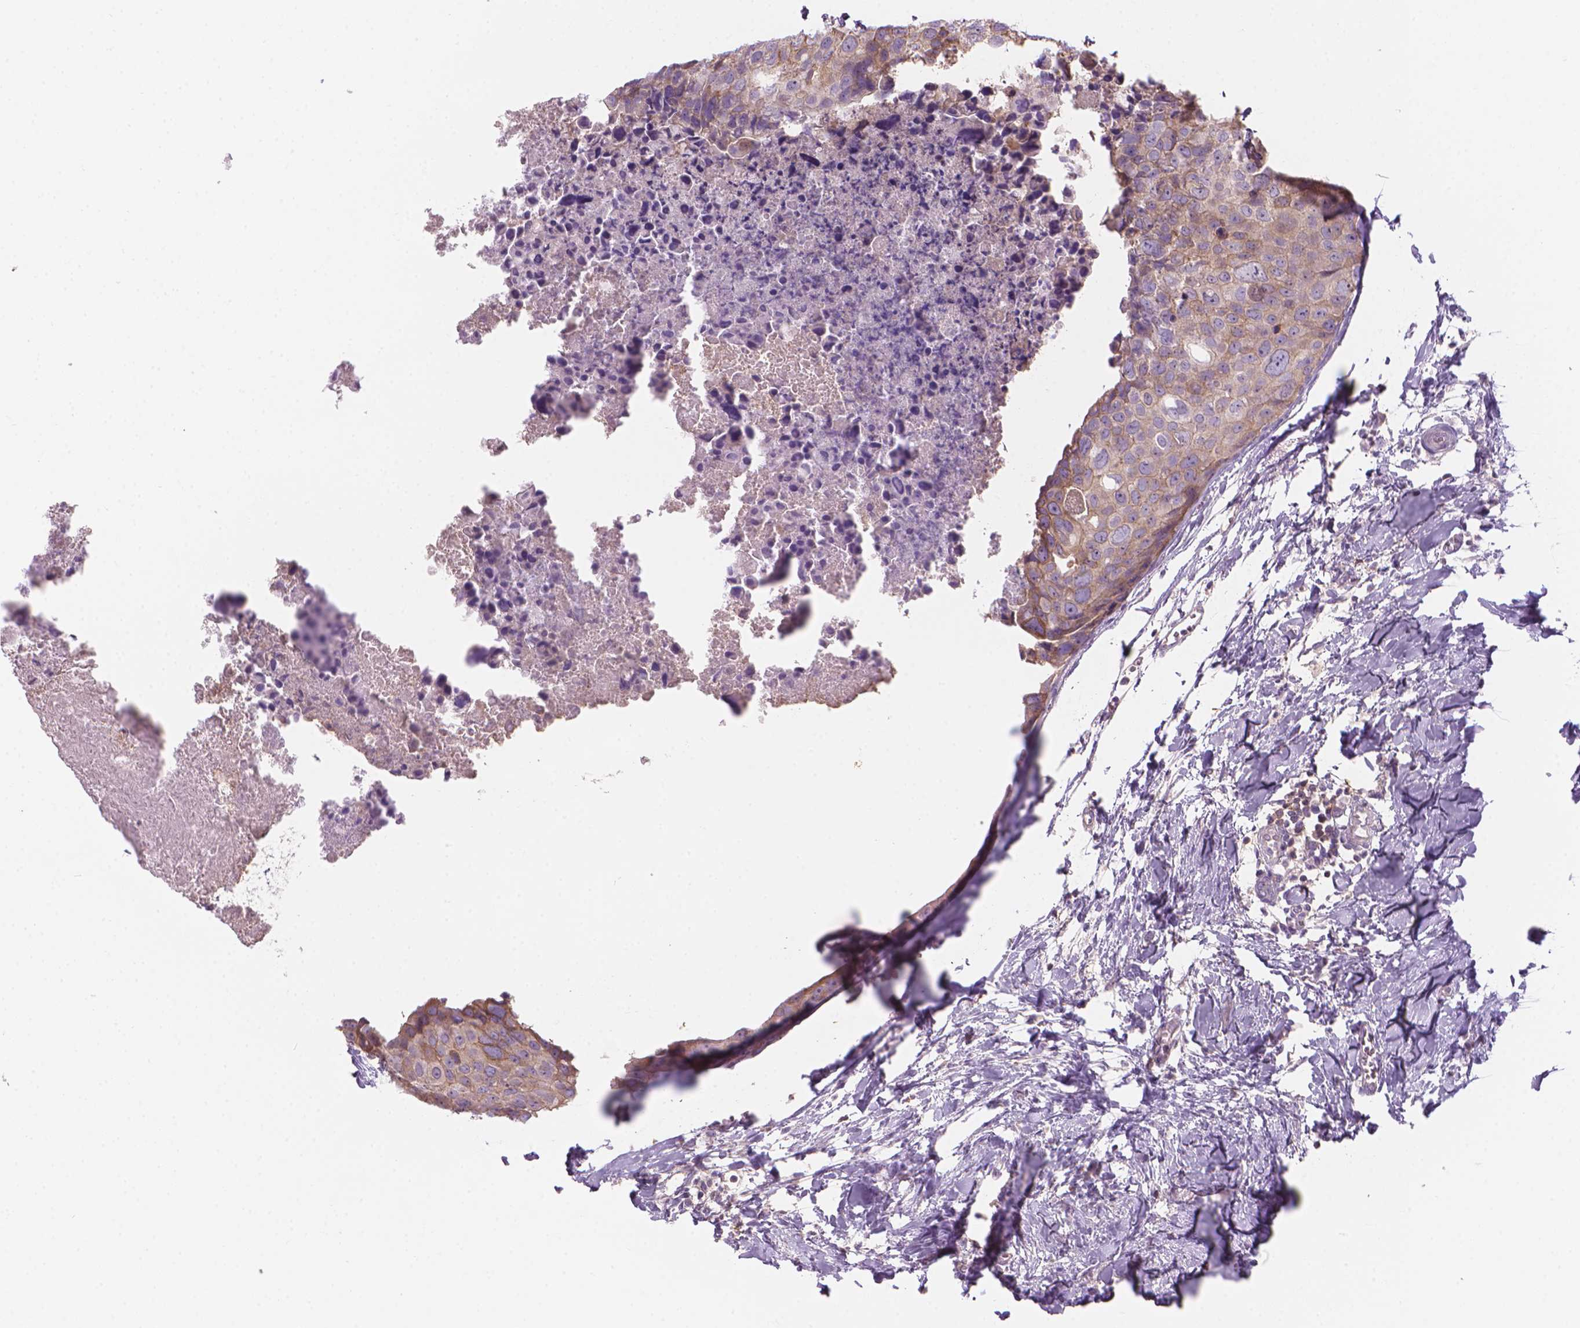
{"staining": {"intensity": "weak", "quantity": ">75%", "location": "cytoplasmic/membranous"}, "tissue": "breast cancer", "cell_type": "Tumor cells", "image_type": "cancer", "snomed": [{"axis": "morphology", "description": "Duct carcinoma"}, {"axis": "topography", "description": "Breast"}], "caption": "Immunohistochemistry of infiltrating ductal carcinoma (breast) exhibits low levels of weak cytoplasmic/membranous staining in about >75% of tumor cells.", "gene": "ENSG00000187186", "patient": {"sex": "female", "age": 38}}